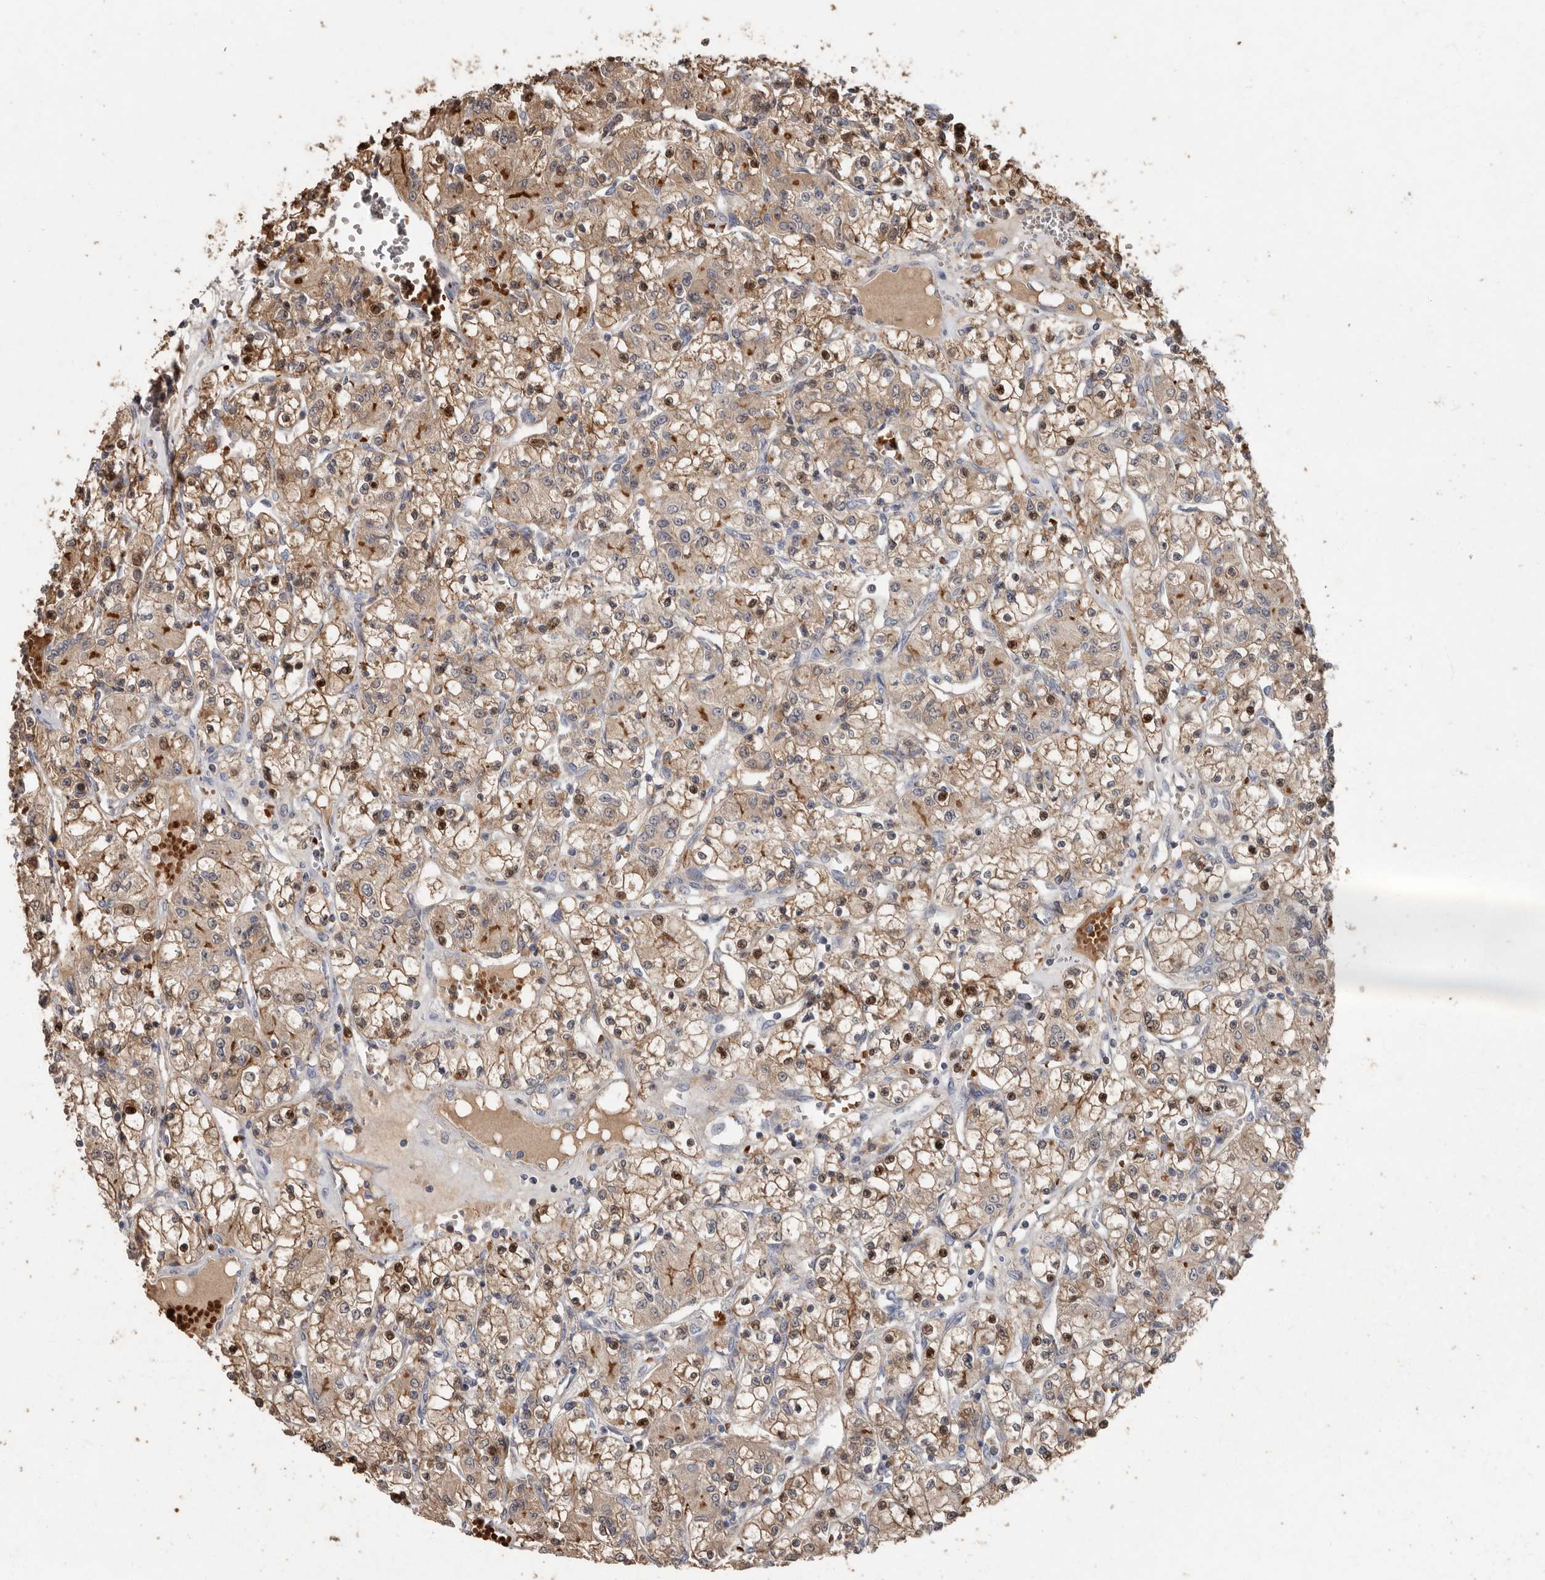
{"staining": {"intensity": "moderate", "quantity": "25%-75%", "location": "cytoplasmic/membranous,nuclear"}, "tissue": "renal cancer", "cell_type": "Tumor cells", "image_type": "cancer", "snomed": [{"axis": "morphology", "description": "Adenocarcinoma, NOS"}, {"axis": "topography", "description": "Kidney"}], "caption": "This is an image of immunohistochemistry staining of adenocarcinoma (renal), which shows moderate expression in the cytoplasmic/membranous and nuclear of tumor cells.", "gene": "KIF26B", "patient": {"sex": "female", "age": 59}}